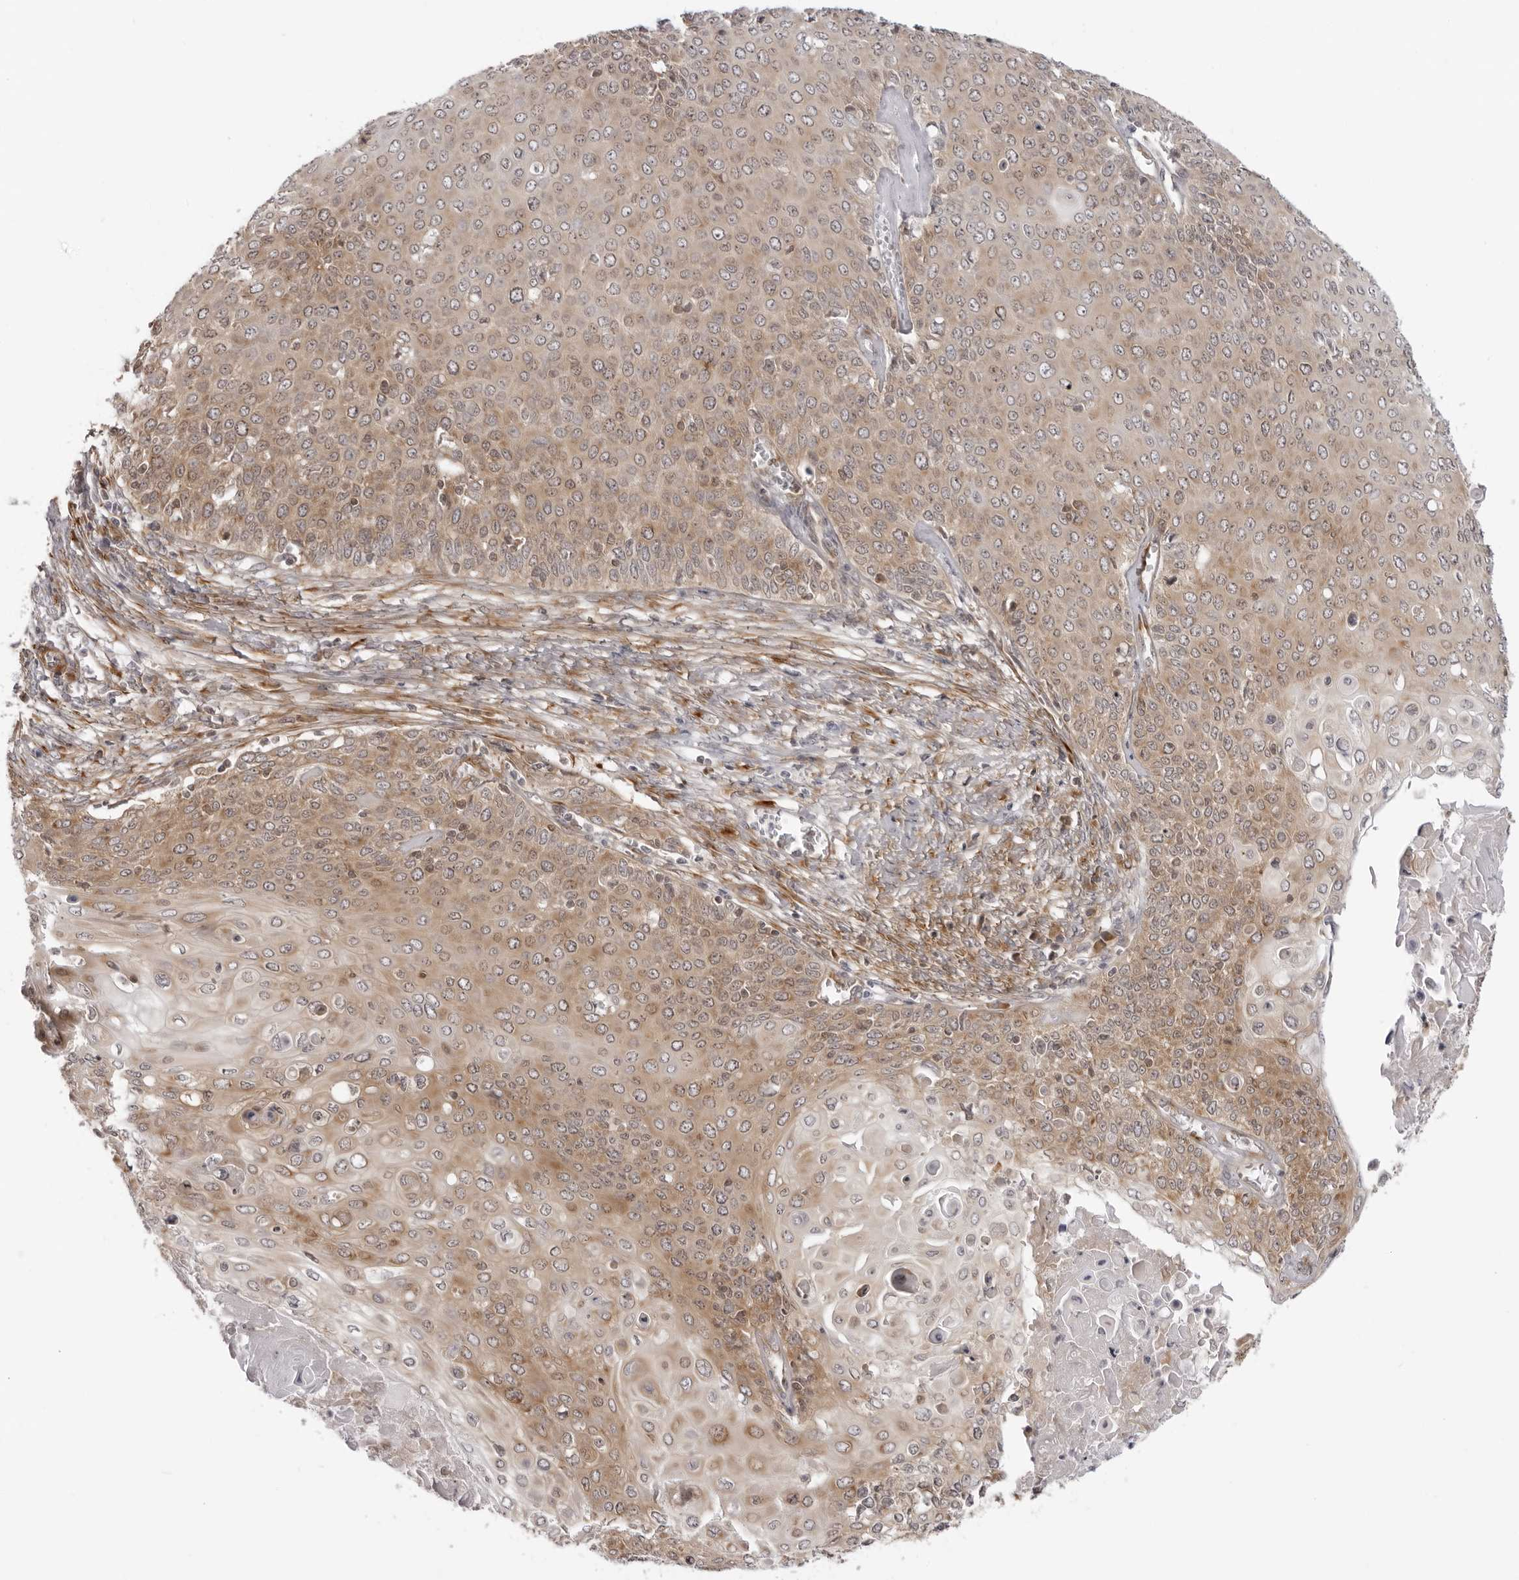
{"staining": {"intensity": "moderate", "quantity": ">75%", "location": "cytoplasmic/membranous"}, "tissue": "cervical cancer", "cell_type": "Tumor cells", "image_type": "cancer", "snomed": [{"axis": "morphology", "description": "Squamous cell carcinoma, NOS"}, {"axis": "topography", "description": "Cervix"}], "caption": "This histopathology image displays cervical squamous cell carcinoma stained with immunohistochemistry to label a protein in brown. The cytoplasmic/membranous of tumor cells show moderate positivity for the protein. Nuclei are counter-stained blue.", "gene": "SRGAP2", "patient": {"sex": "female", "age": 39}}